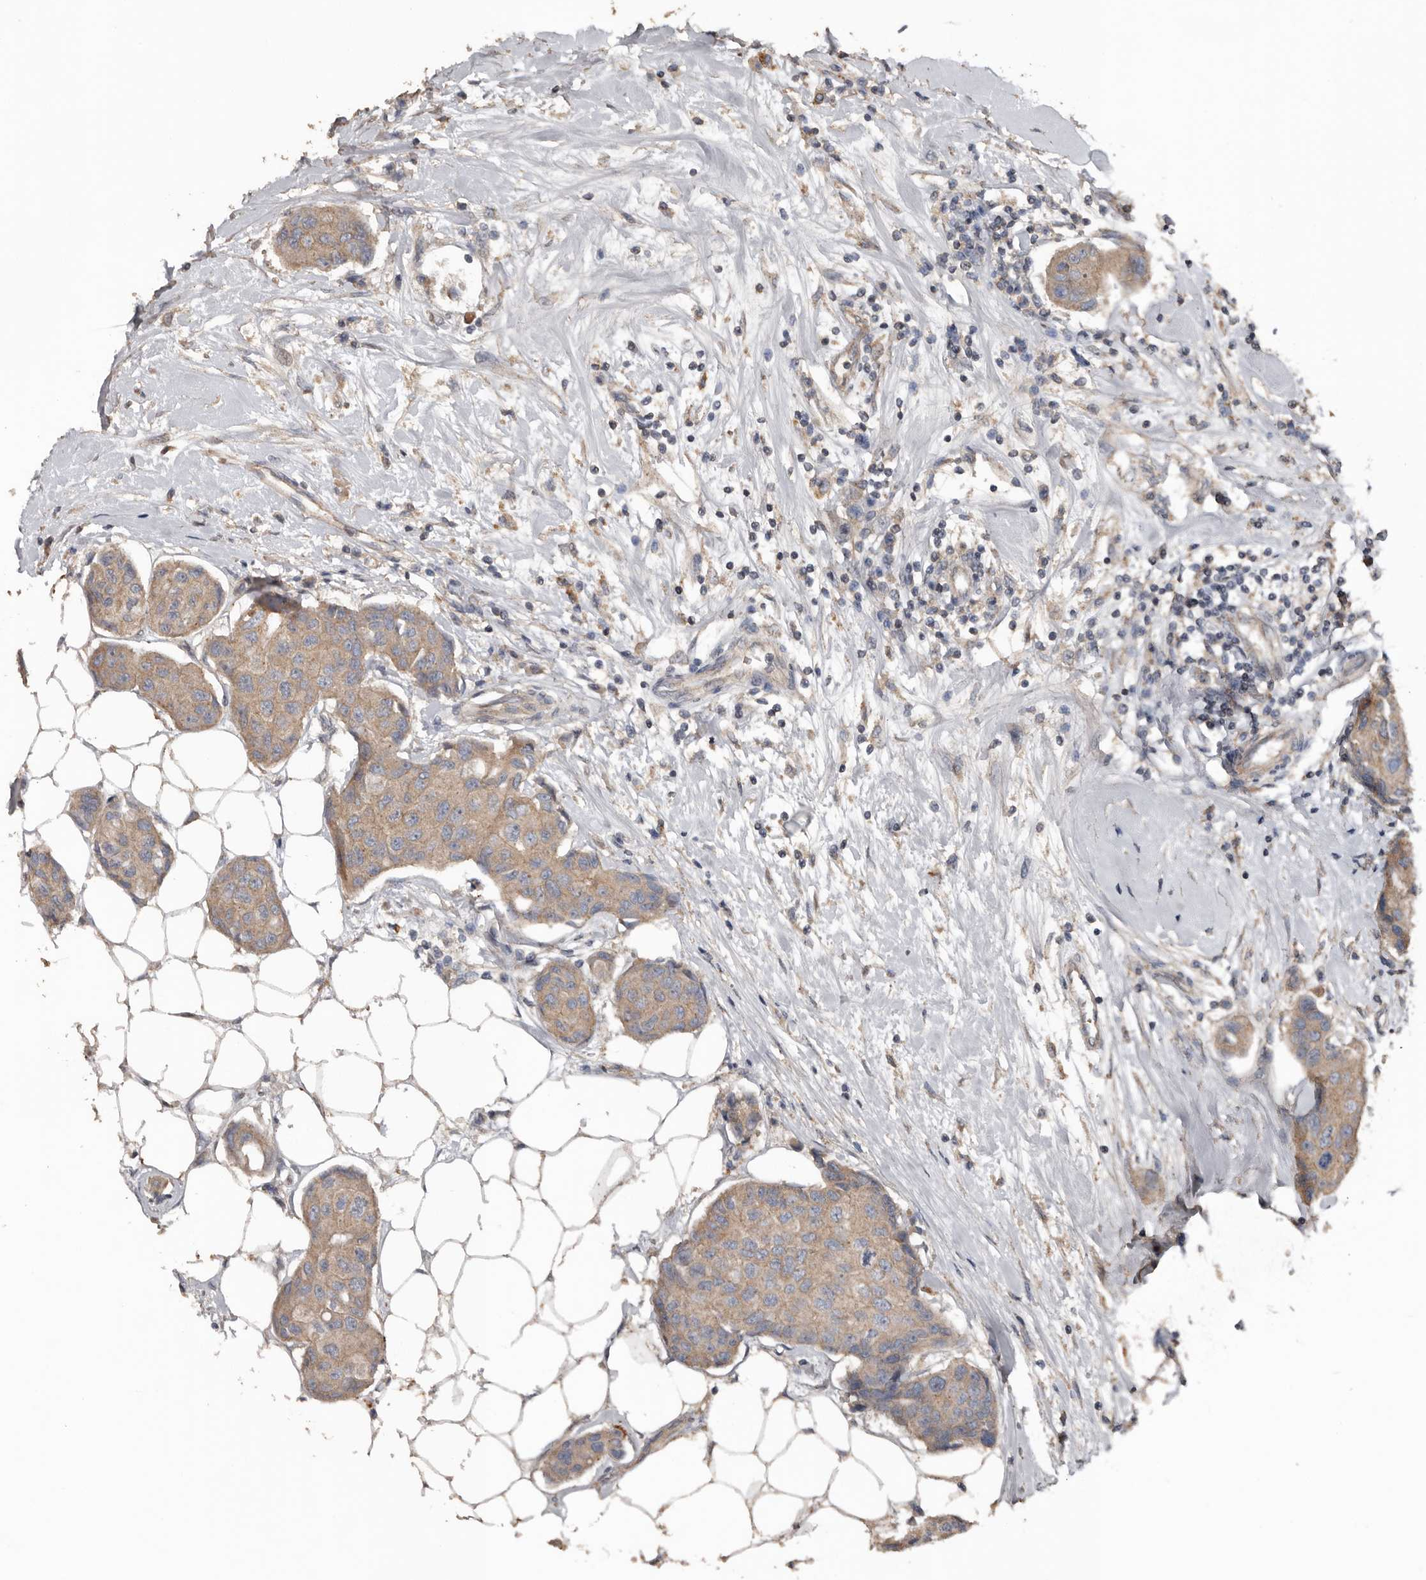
{"staining": {"intensity": "weak", "quantity": ">75%", "location": "cytoplasmic/membranous"}, "tissue": "breast cancer", "cell_type": "Tumor cells", "image_type": "cancer", "snomed": [{"axis": "morphology", "description": "Duct carcinoma"}, {"axis": "topography", "description": "Breast"}], "caption": "Immunohistochemical staining of infiltrating ductal carcinoma (breast) displays weak cytoplasmic/membranous protein expression in approximately >75% of tumor cells. (DAB (3,3'-diaminobenzidine) IHC with brightfield microscopy, high magnification).", "gene": "HYAL4", "patient": {"sex": "female", "age": 80}}